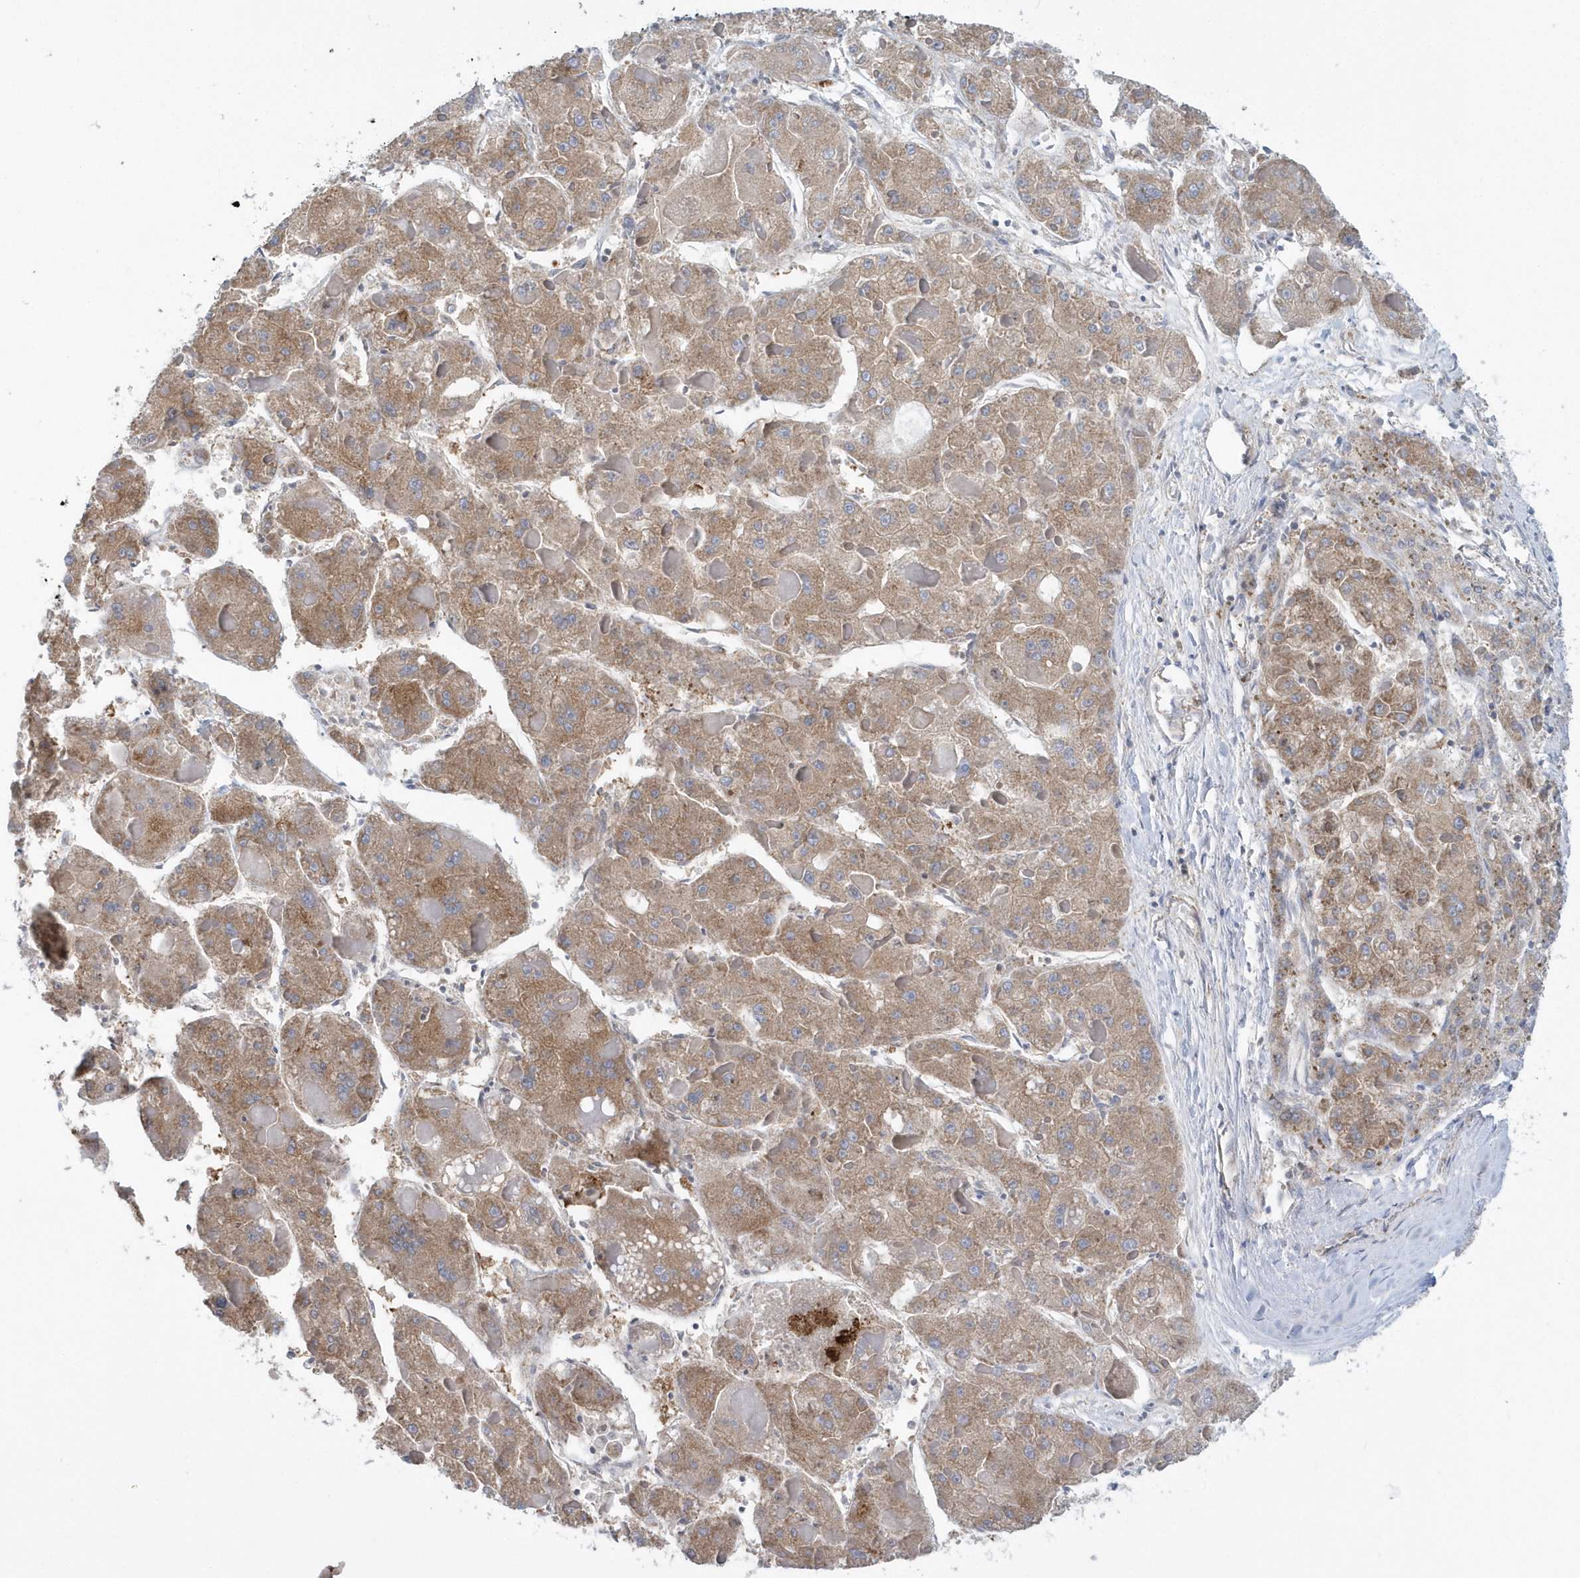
{"staining": {"intensity": "moderate", "quantity": ">75%", "location": "cytoplasmic/membranous"}, "tissue": "liver cancer", "cell_type": "Tumor cells", "image_type": "cancer", "snomed": [{"axis": "morphology", "description": "Carcinoma, Hepatocellular, NOS"}, {"axis": "topography", "description": "Liver"}], "caption": "A histopathology image of liver cancer stained for a protein displays moderate cytoplasmic/membranous brown staining in tumor cells. The protein is shown in brown color, while the nuclei are stained blue.", "gene": "EIF3C", "patient": {"sex": "female", "age": 73}}